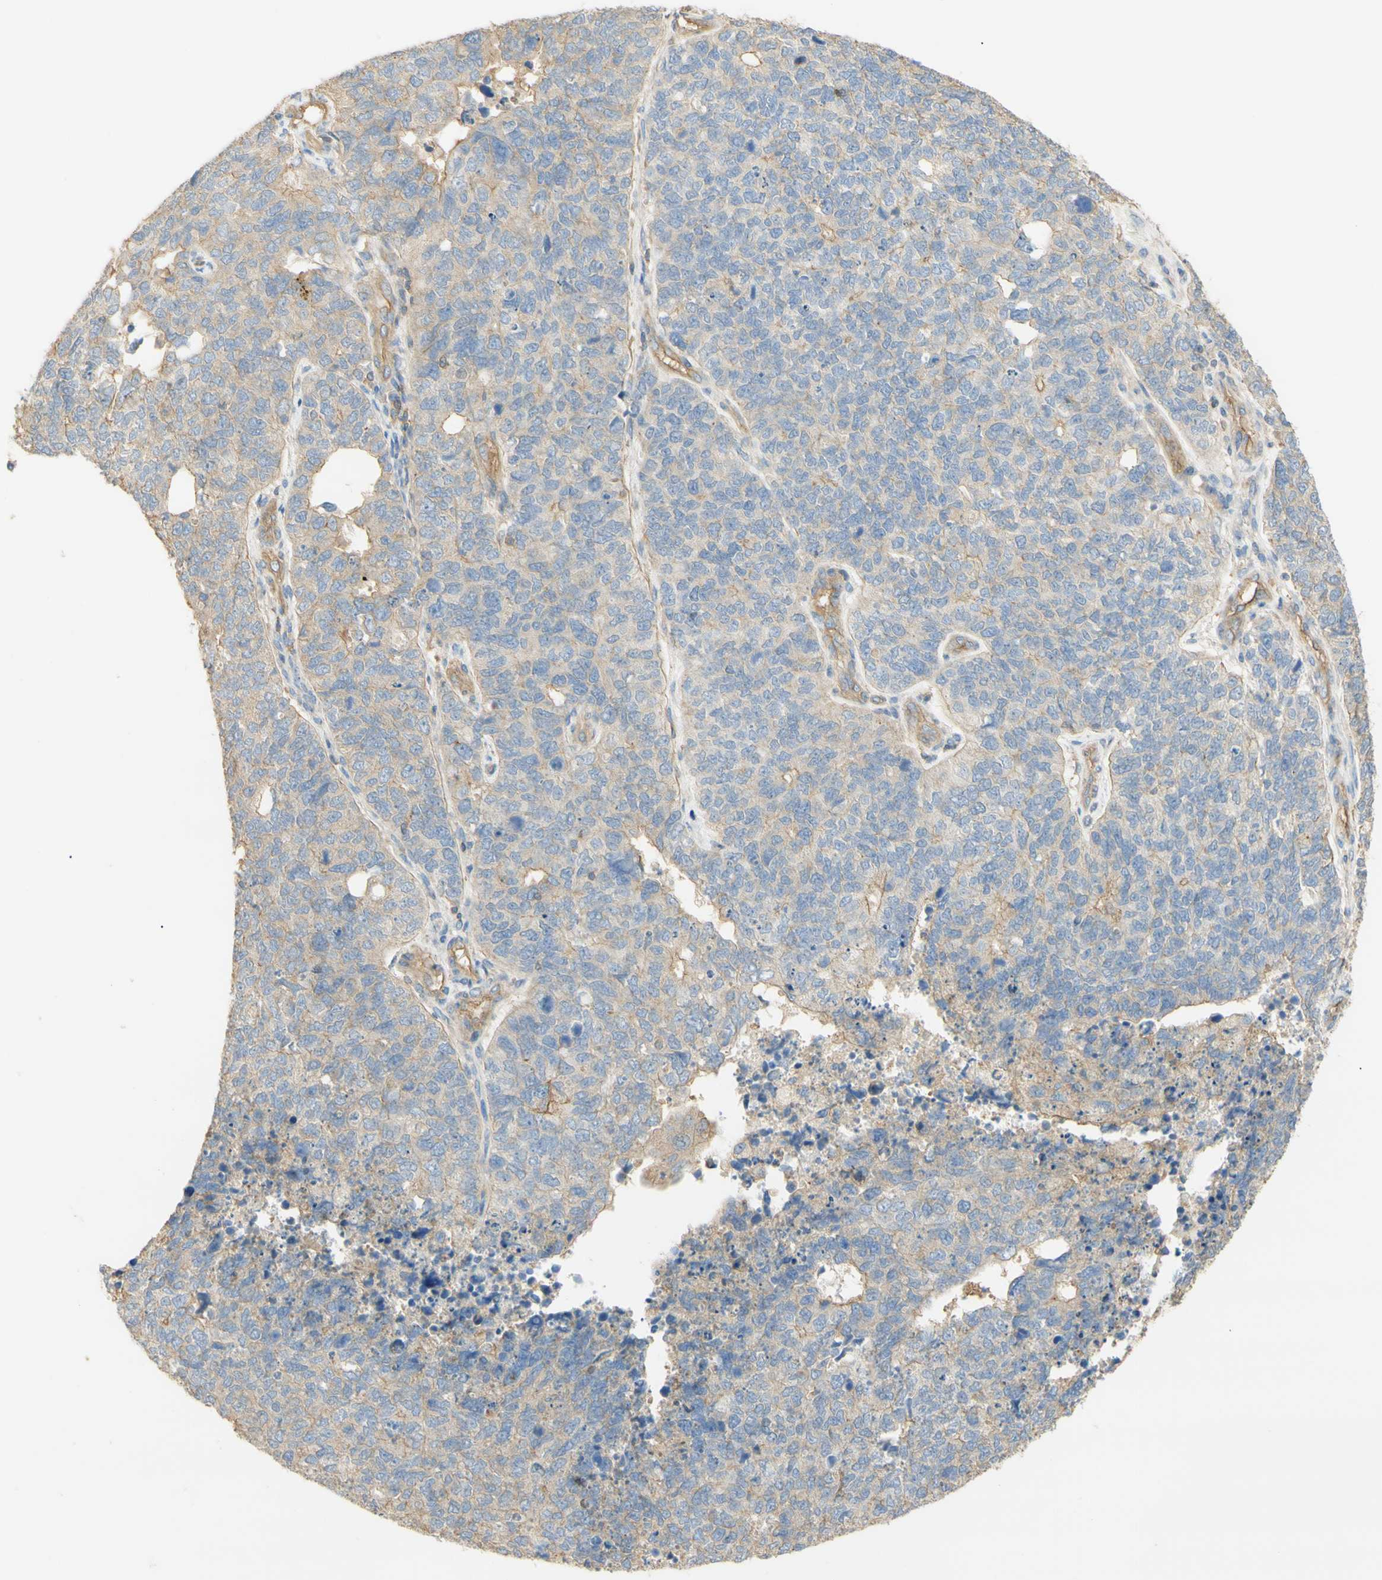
{"staining": {"intensity": "weak", "quantity": "25%-75%", "location": "cytoplasmic/membranous"}, "tissue": "cervical cancer", "cell_type": "Tumor cells", "image_type": "cancer", "snomed": [{"axis": "morphology", "description": "Squamous cell carcinoma, NOS"}, {"axis": "topography", "description": "Cervix"}], "caption": "Squamous cell carcinoma (cervical) stained with DAB (3,3'-diaminobenzidine) IHC displays low levels of weak cytoplasmic/membranous expression in about 25%-75% of tumor cells. The protein of interest is stained brown, and the nuclei are stained in blue (DAB IHC with brightfield microscopy, high magnification).", "gene": "KCNE4", "patient": {"sex": "female", "age": 63}}